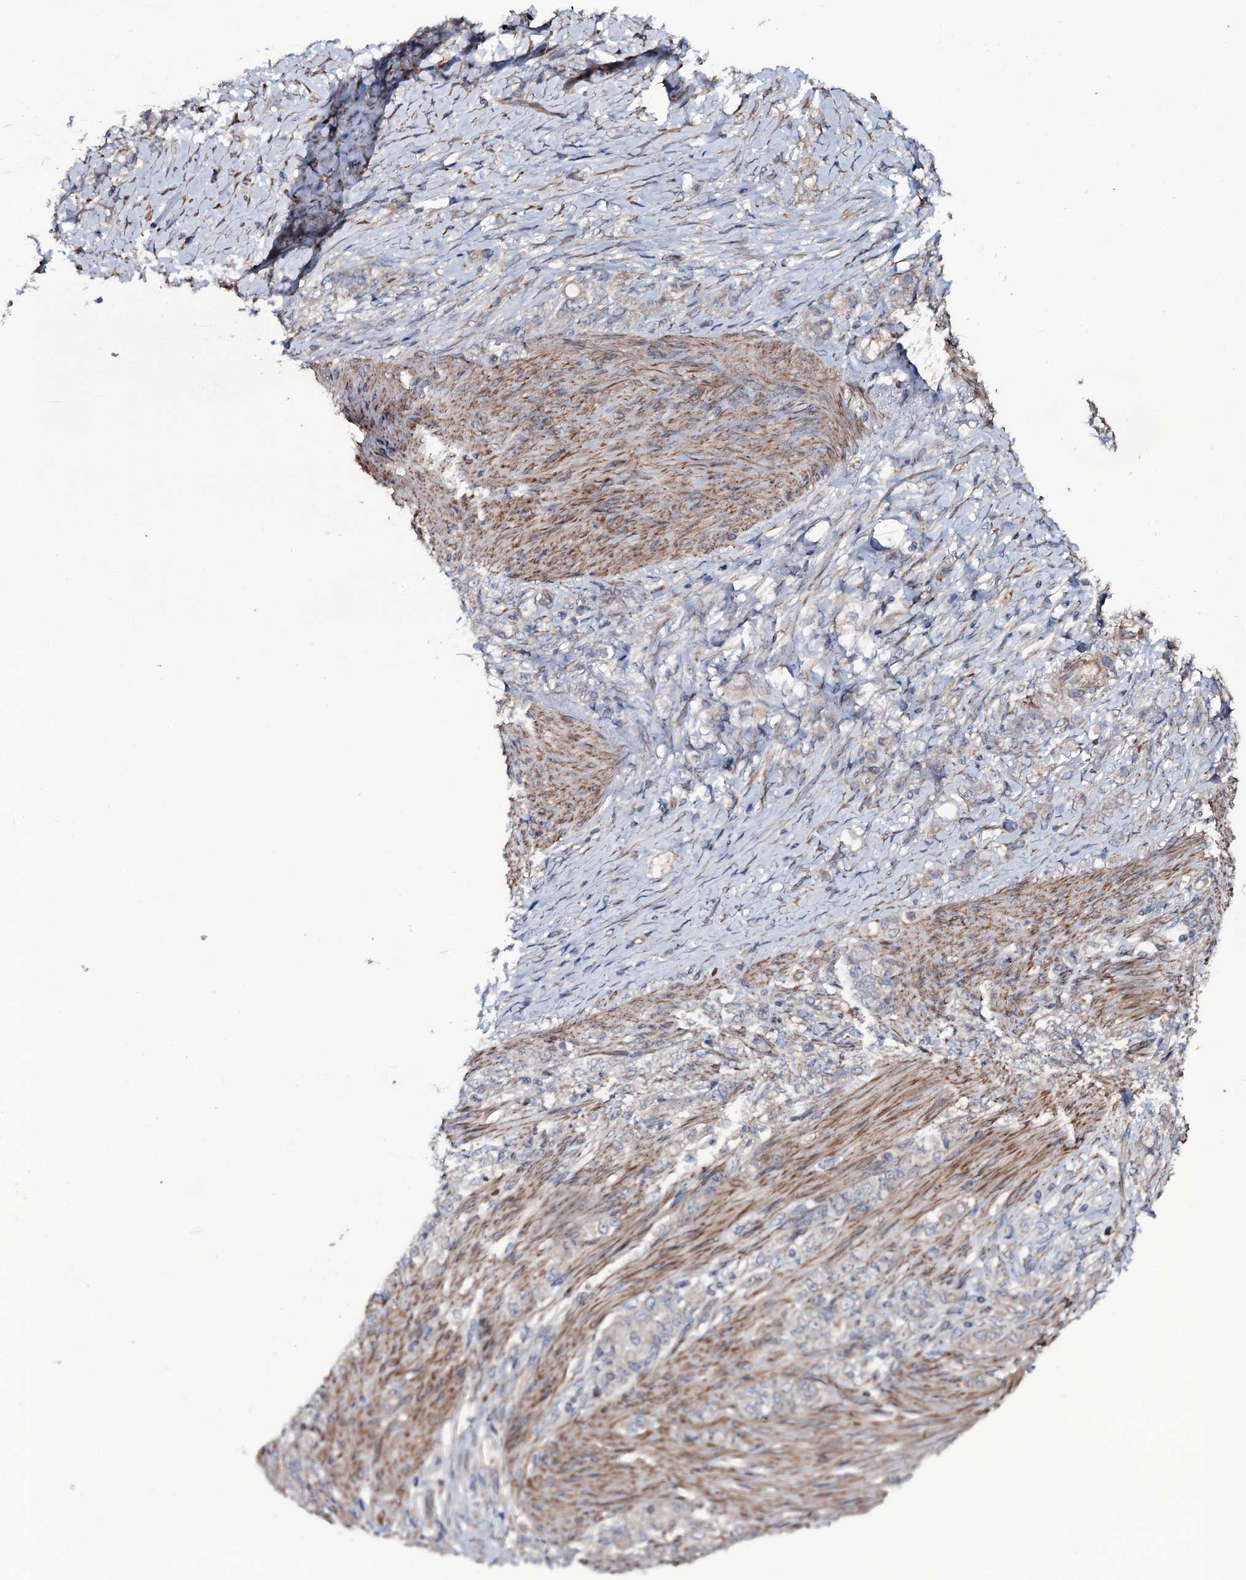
{"staining": {"intensity": "weak", "quantity": "<25%", "location": "cytoplasmic/membranous"}, "tissue": "stomach cancer", "cell_type": "Tumor cells", "image_type": "cancer", "snomed": [{"axis": "morphology", "description": "Adenocarcinoma, NOS"}, {"axis": "topography", "description": "Stomach"}], "caption": "IHC histopathology image of stomach adenocarcinoma stained for a protein (brown), which displays no positivity in tumor cells.", "gene": "WIPF3", "patient": {"sex": "female", "age": 79}}